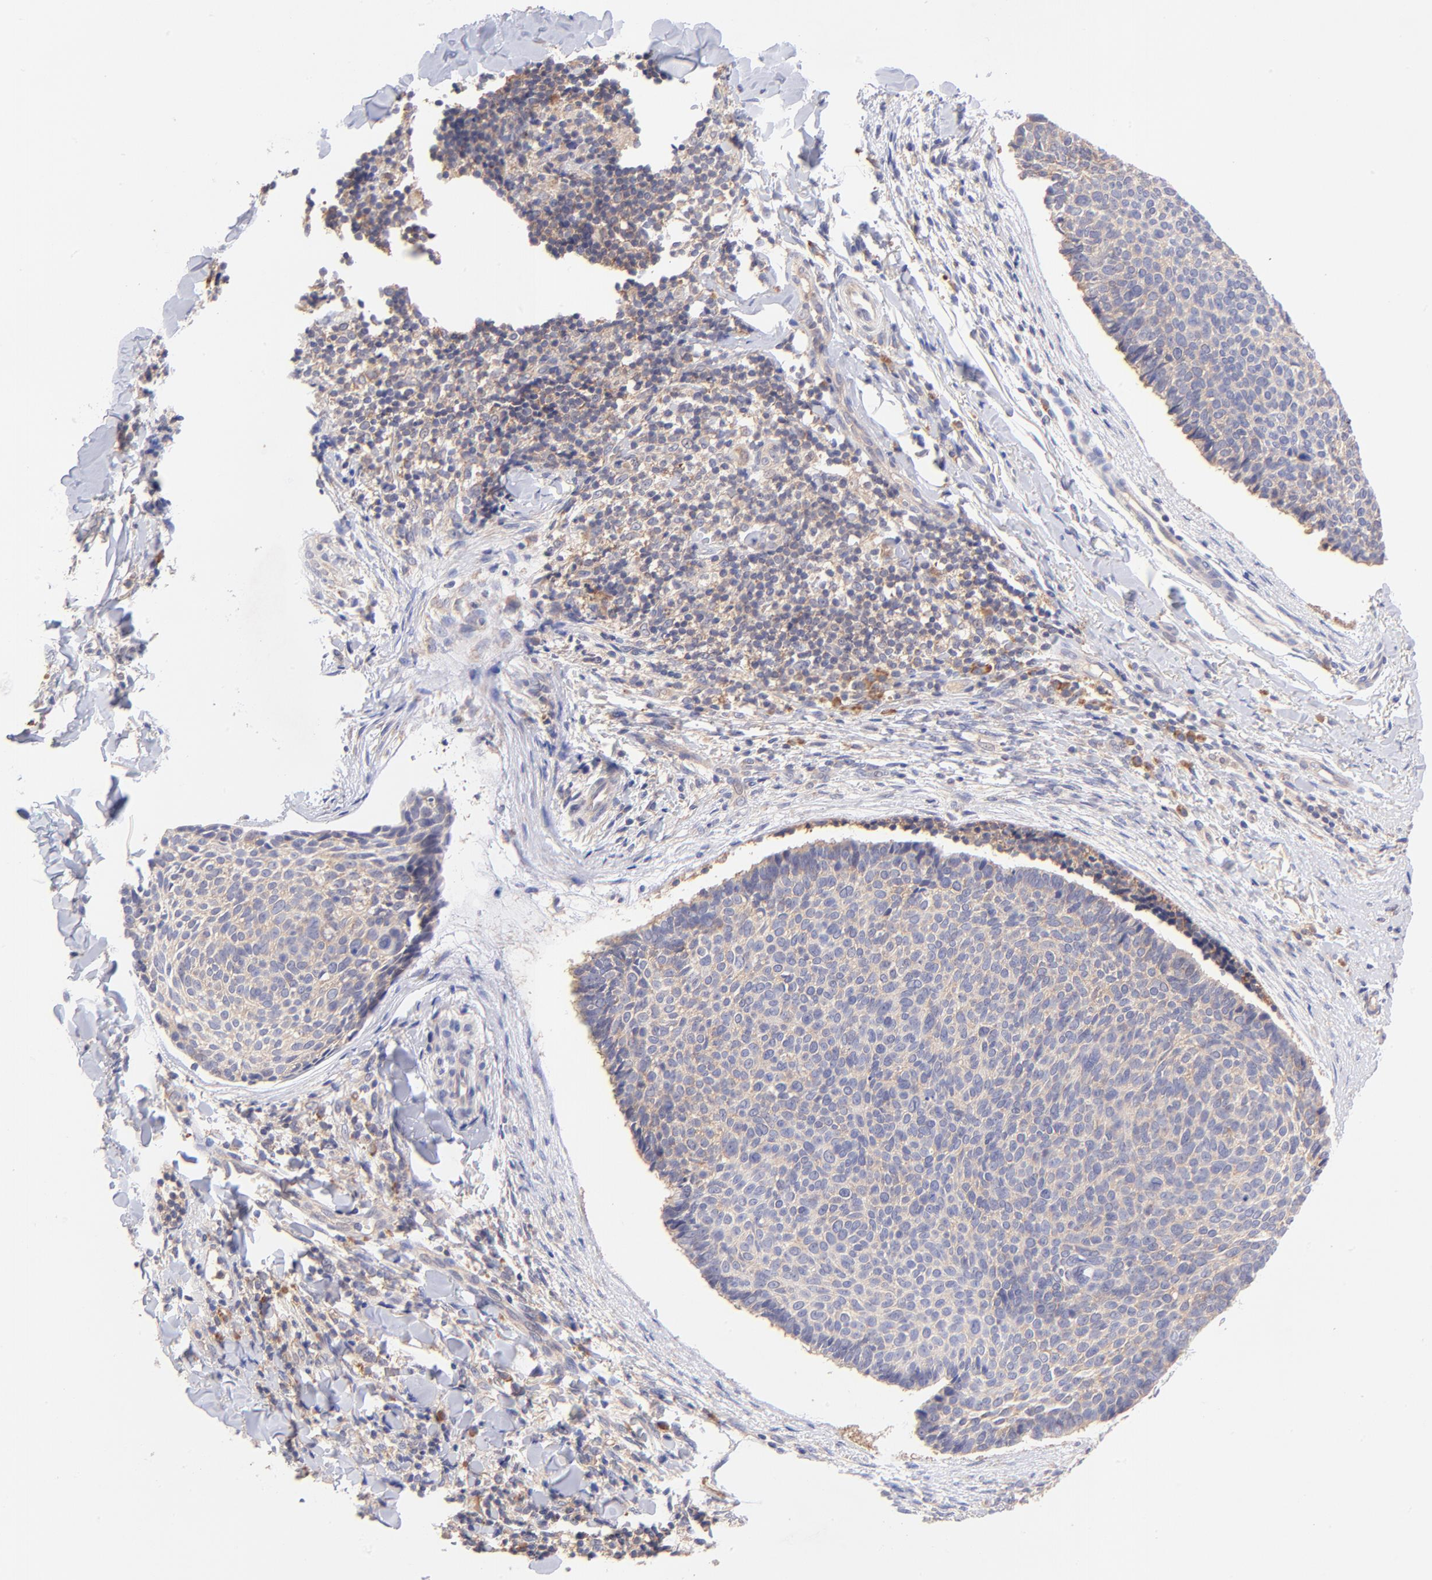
{"staining": {"intensity": "weak", "quantity": ">75%", "location": "cytoplasmic/membranous"}, "tissue": "skin cancer", "cell_type": "Tumor cells", "image_type": "cancer", "snomed": [{"axis": "morphology", "description": "Normal tissue, NOS"}, {"axis": "morphology", "description": "Basal cell carcinoma"}, {"axis": "topography", "description": "Skin"}], "caption": "Immunohistochemical staining of human basal cell carcinoma (skin) demonstrates low levels of weak cytoplasmic/membranous expression in approximately >75% of tumor cells.", "gene": "RPL11", "patient": {"sex": "female", "age": 57}}